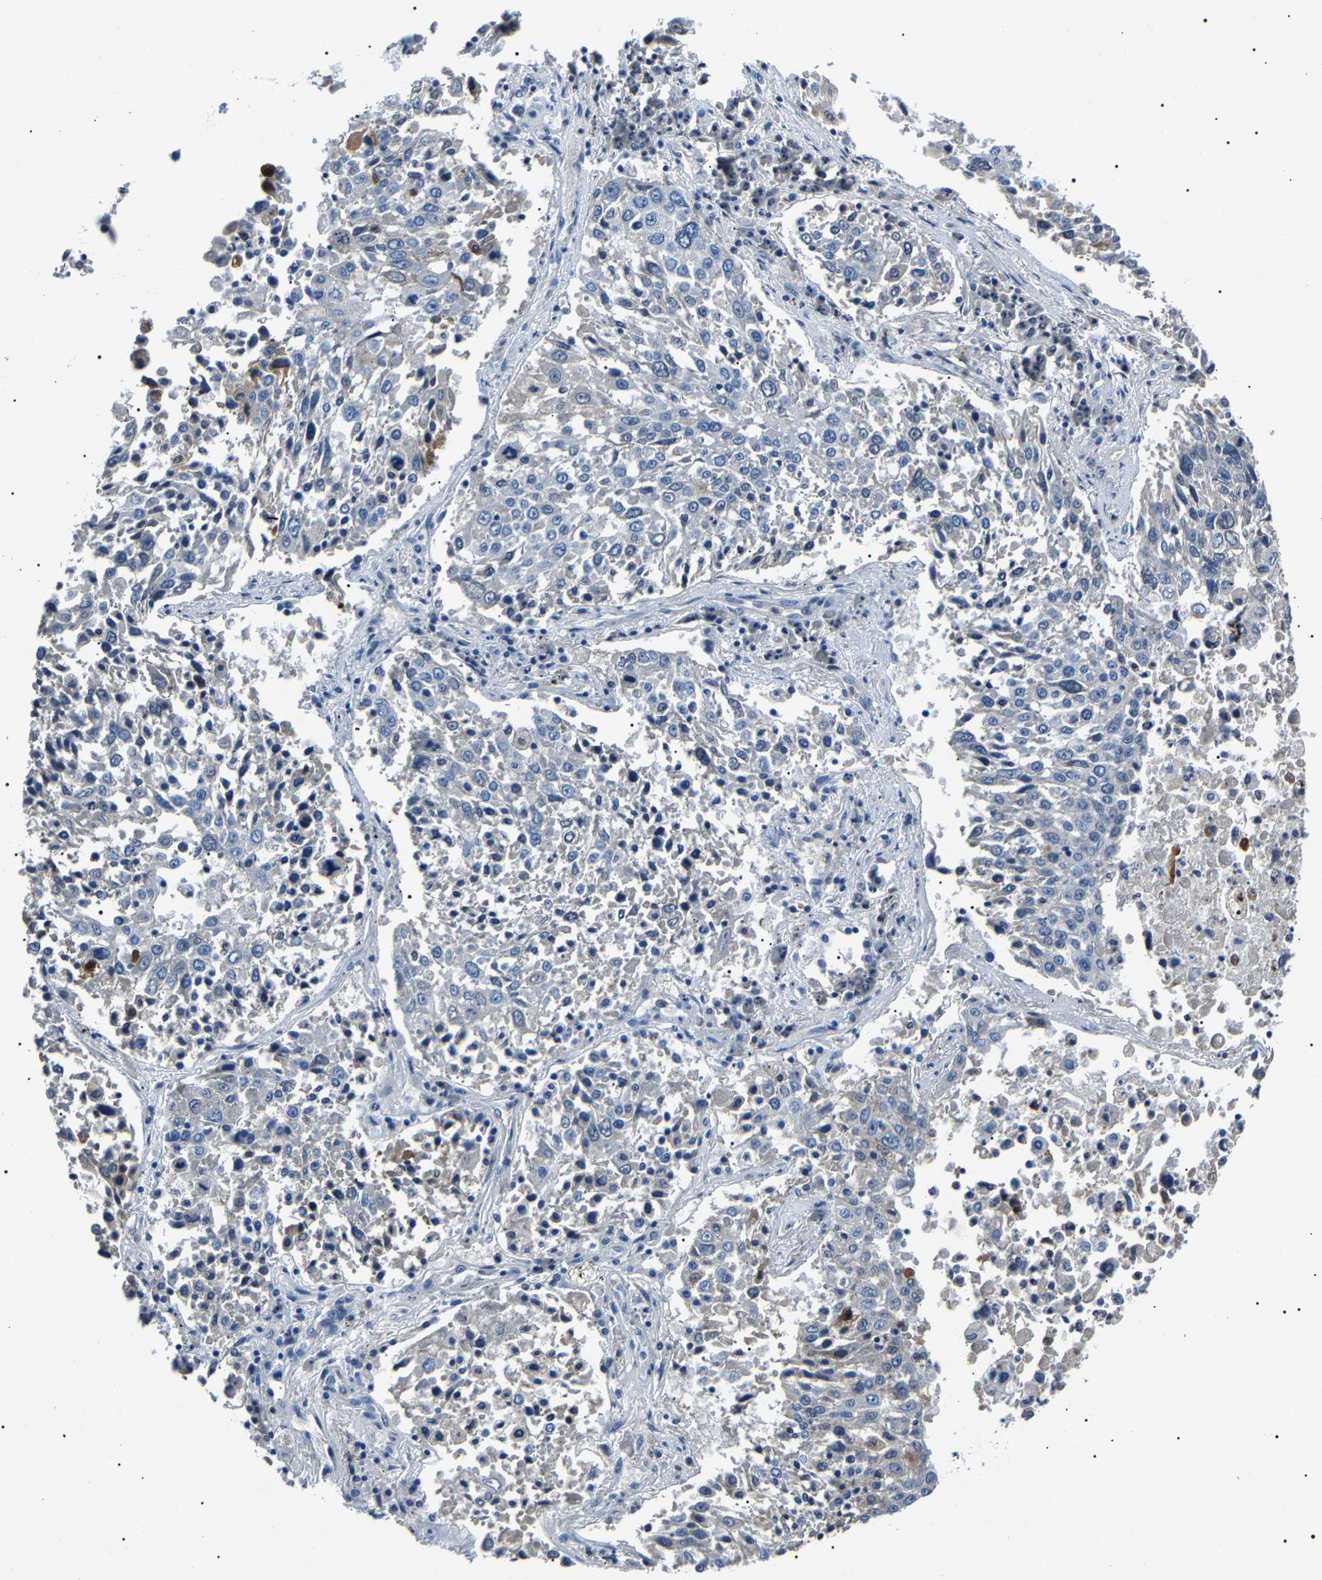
{"staining": {"intensity": "moderate", "quantity": "<25%", "location": "cytoplasmic/membranous"}, "tissue": "lung cancer", "cell_type": "Tumor cells", "image_type": "cancer", "snomed": [{"axis": "morphology", "description": "Squamous cell carcinoma, NOS"}, {"axis": "topography", "description": "Lung"}], "caption": "Lung cancer stained with IHC reveals moderate cytoplasmic/membranous staining in about <25% of tumor cells. Using DAB (brown) and hematoxylin (blue) stains, captured at high magnification using brightfield microscopy.", "gene": "KLK15", "patient": {"sex": "male", "age": 65}}